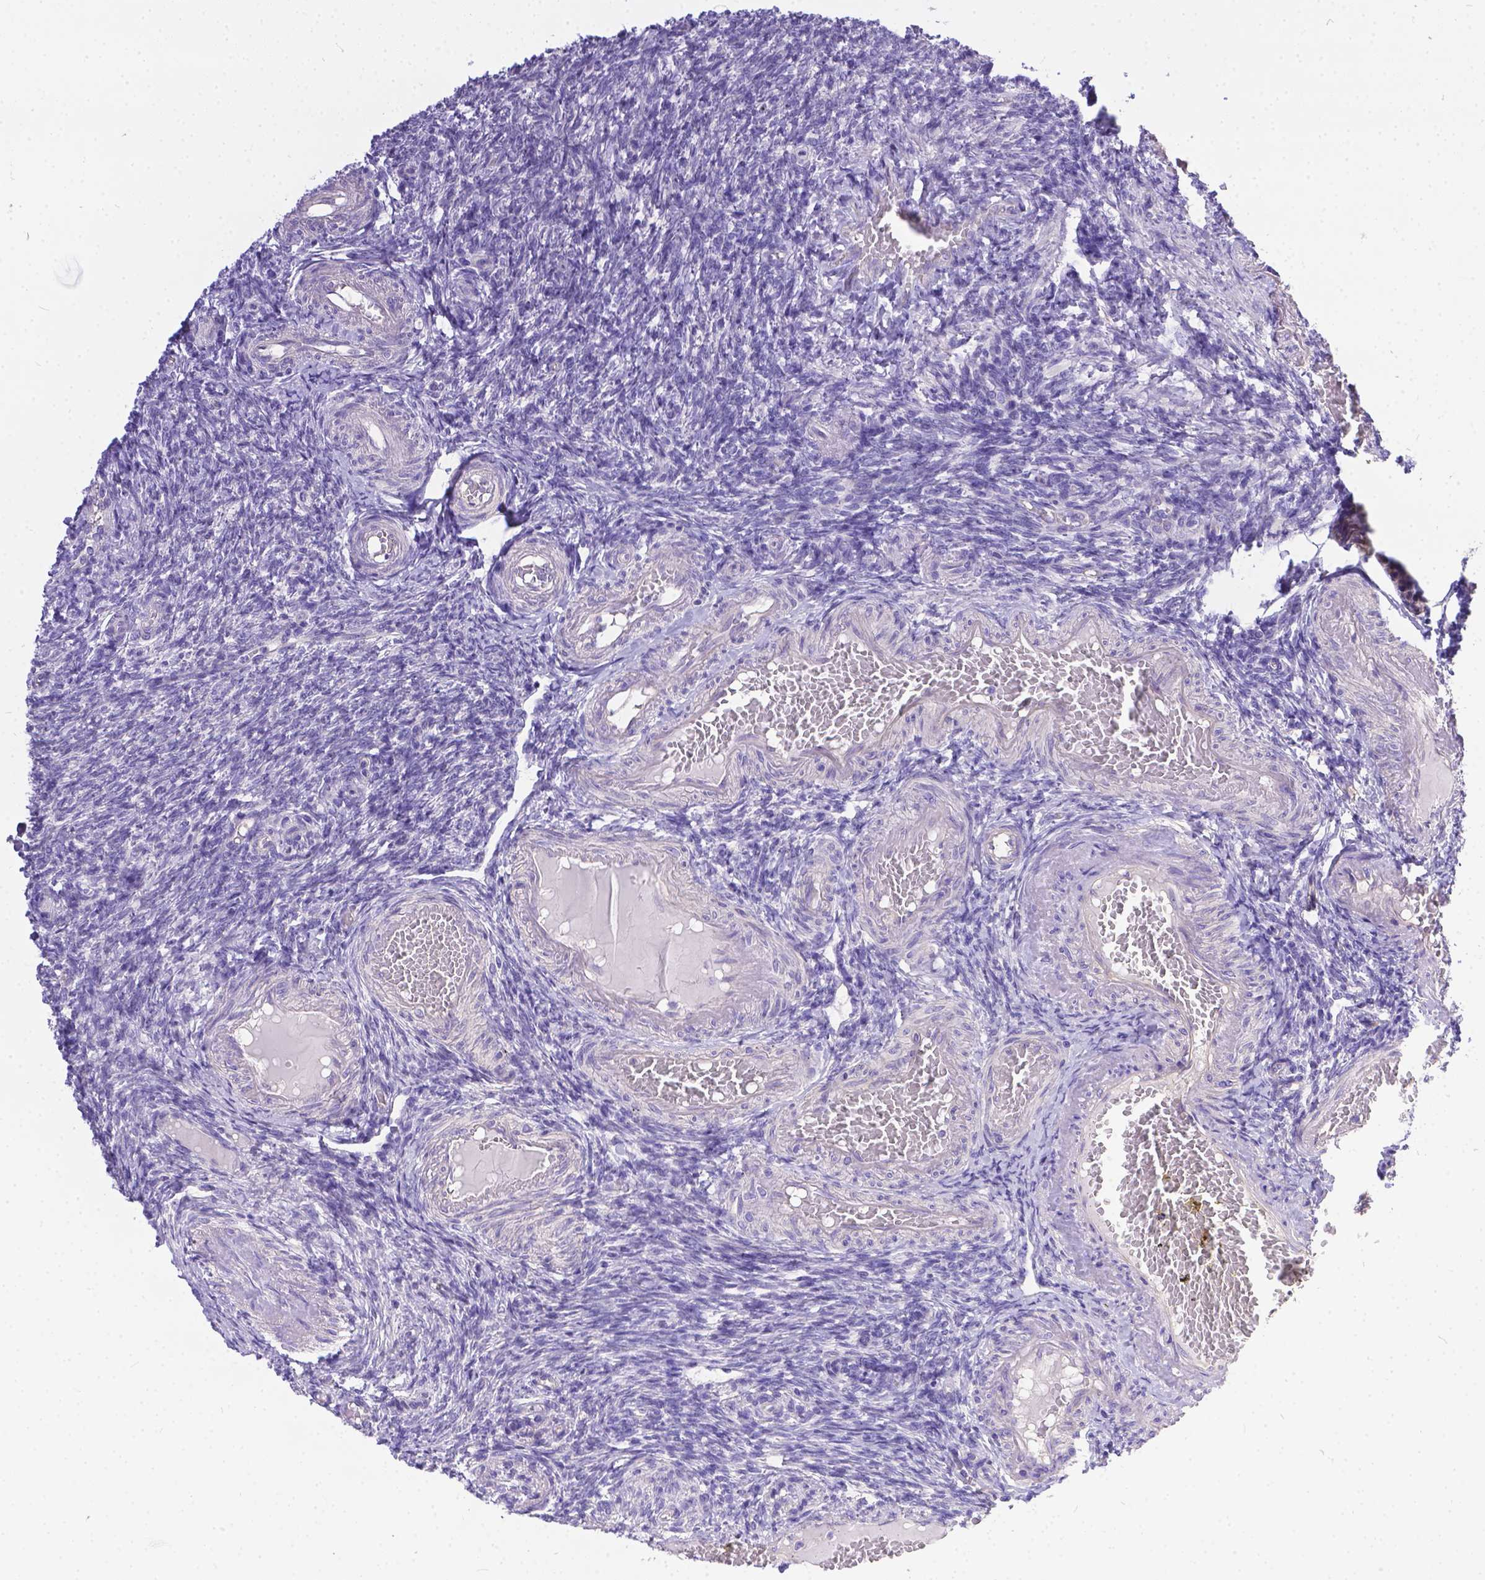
{"staining": {"intensity": "negative", "quantity": "none", "location": "none"}, "tissue": "ovary", "cell_type": "Ovarian stroma cells", "image_type": "normal", "snomed": [{"axis": "morphology", "description": "Normal tissue, NOS"}, {"axis": "topography", "description": "Ovary"}], "caption": "IHC photomicrograph of unremarkable ovary stained for a protein (brown), which reveals no staining in ovarian stroma cells. (DAB IHC, high magnification).", "gene": "DLEC1", "patient": {"sex": "female", "age": 39}}